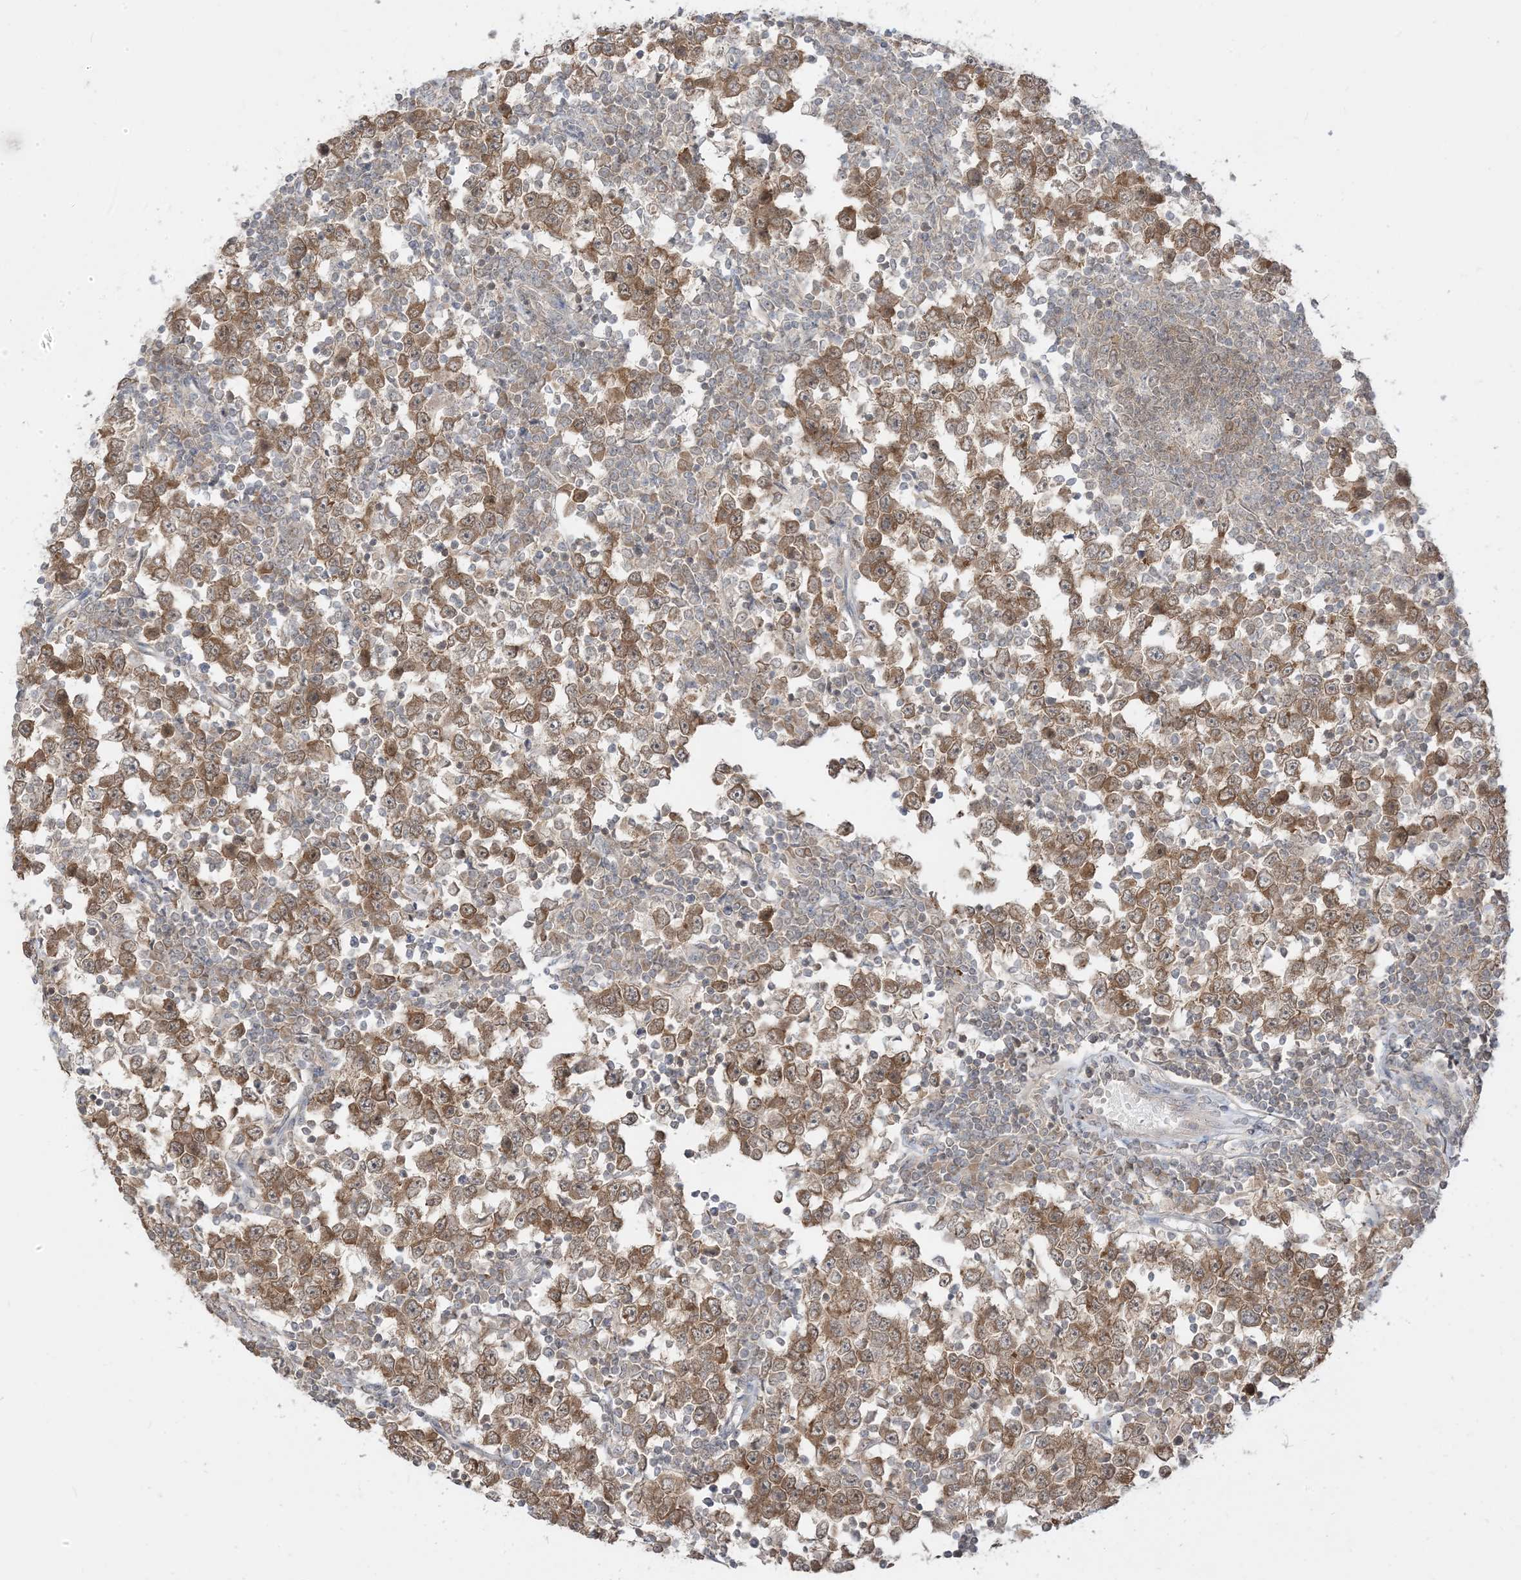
{"staining": {"intensity": "moderate", "quantity": ">75%", "location": "cytoplasmic/membranous"}, "tissue": "testis cancer", "cell_type": "Tumor cells", "image_type": "cancer", "snomed": [{"axis": "morphology", "description": "Seminoma, NOS"}, {"axis": "topography", "description": "Testis"}], "caption": "Testis cancer was stained to show a protein in brown. There is medium levels of moderate cytoplasmic/membranous staining in approximately >75% of tumor cells.", "gene": "TBCC", "patient": {"sex": "male", "age": 65}}